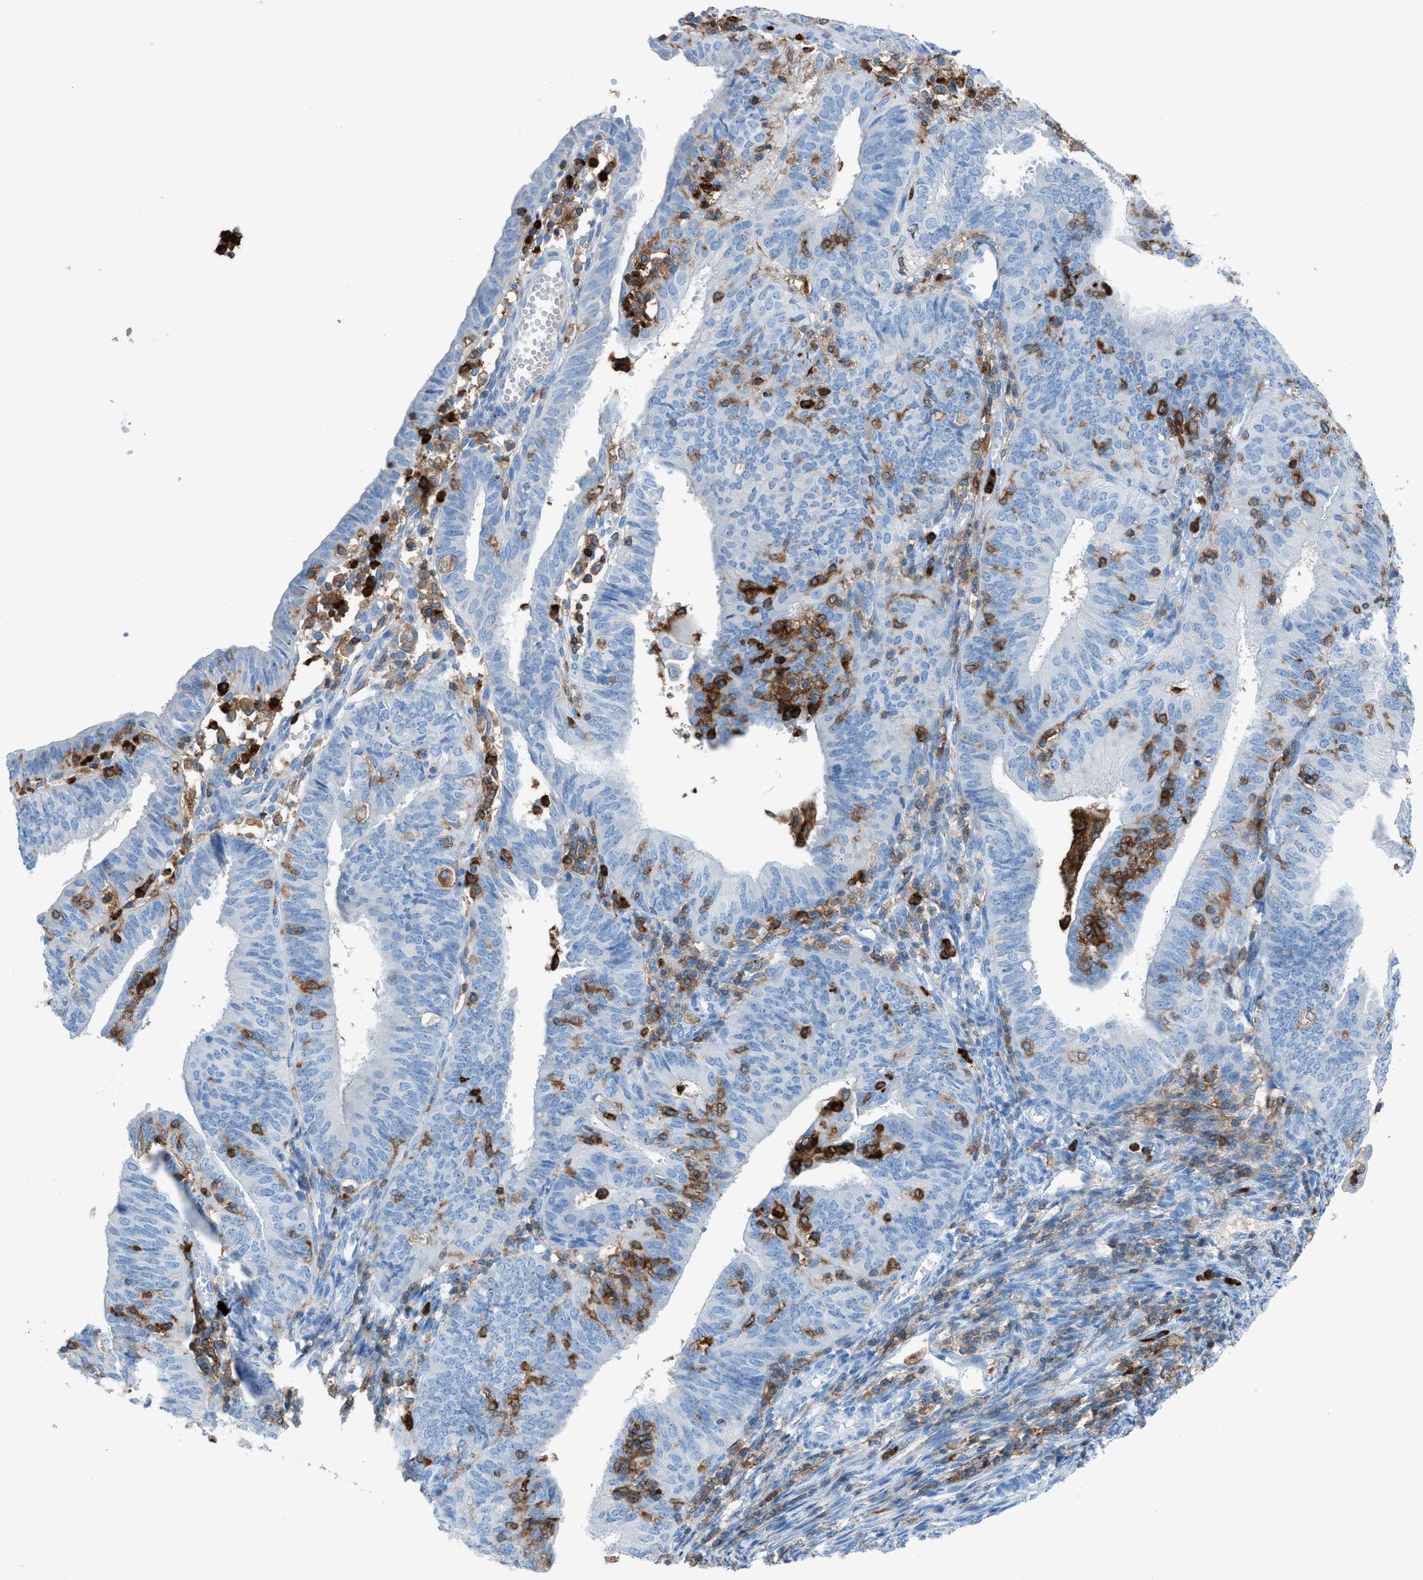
{"staining": {"intensity": "negative", "quantity": "none", "location": "none"}, "tissue": "endometrial cancer", "cell_type": "Tumor cells", "image_type": "cancer", "snomed": [{"axis": "morphology", "description": "Adenocarcinoma, NOS"}, {"axis": "topography", "description": "Endometrium"}], "caption": "DAB immunohistochemical staining of endometrial cancer (adenocarcinoma) reveals no significant positivity in tumor cells.", "gene": "ITGB2", "patient": {"sex": "female", "age": 58}}